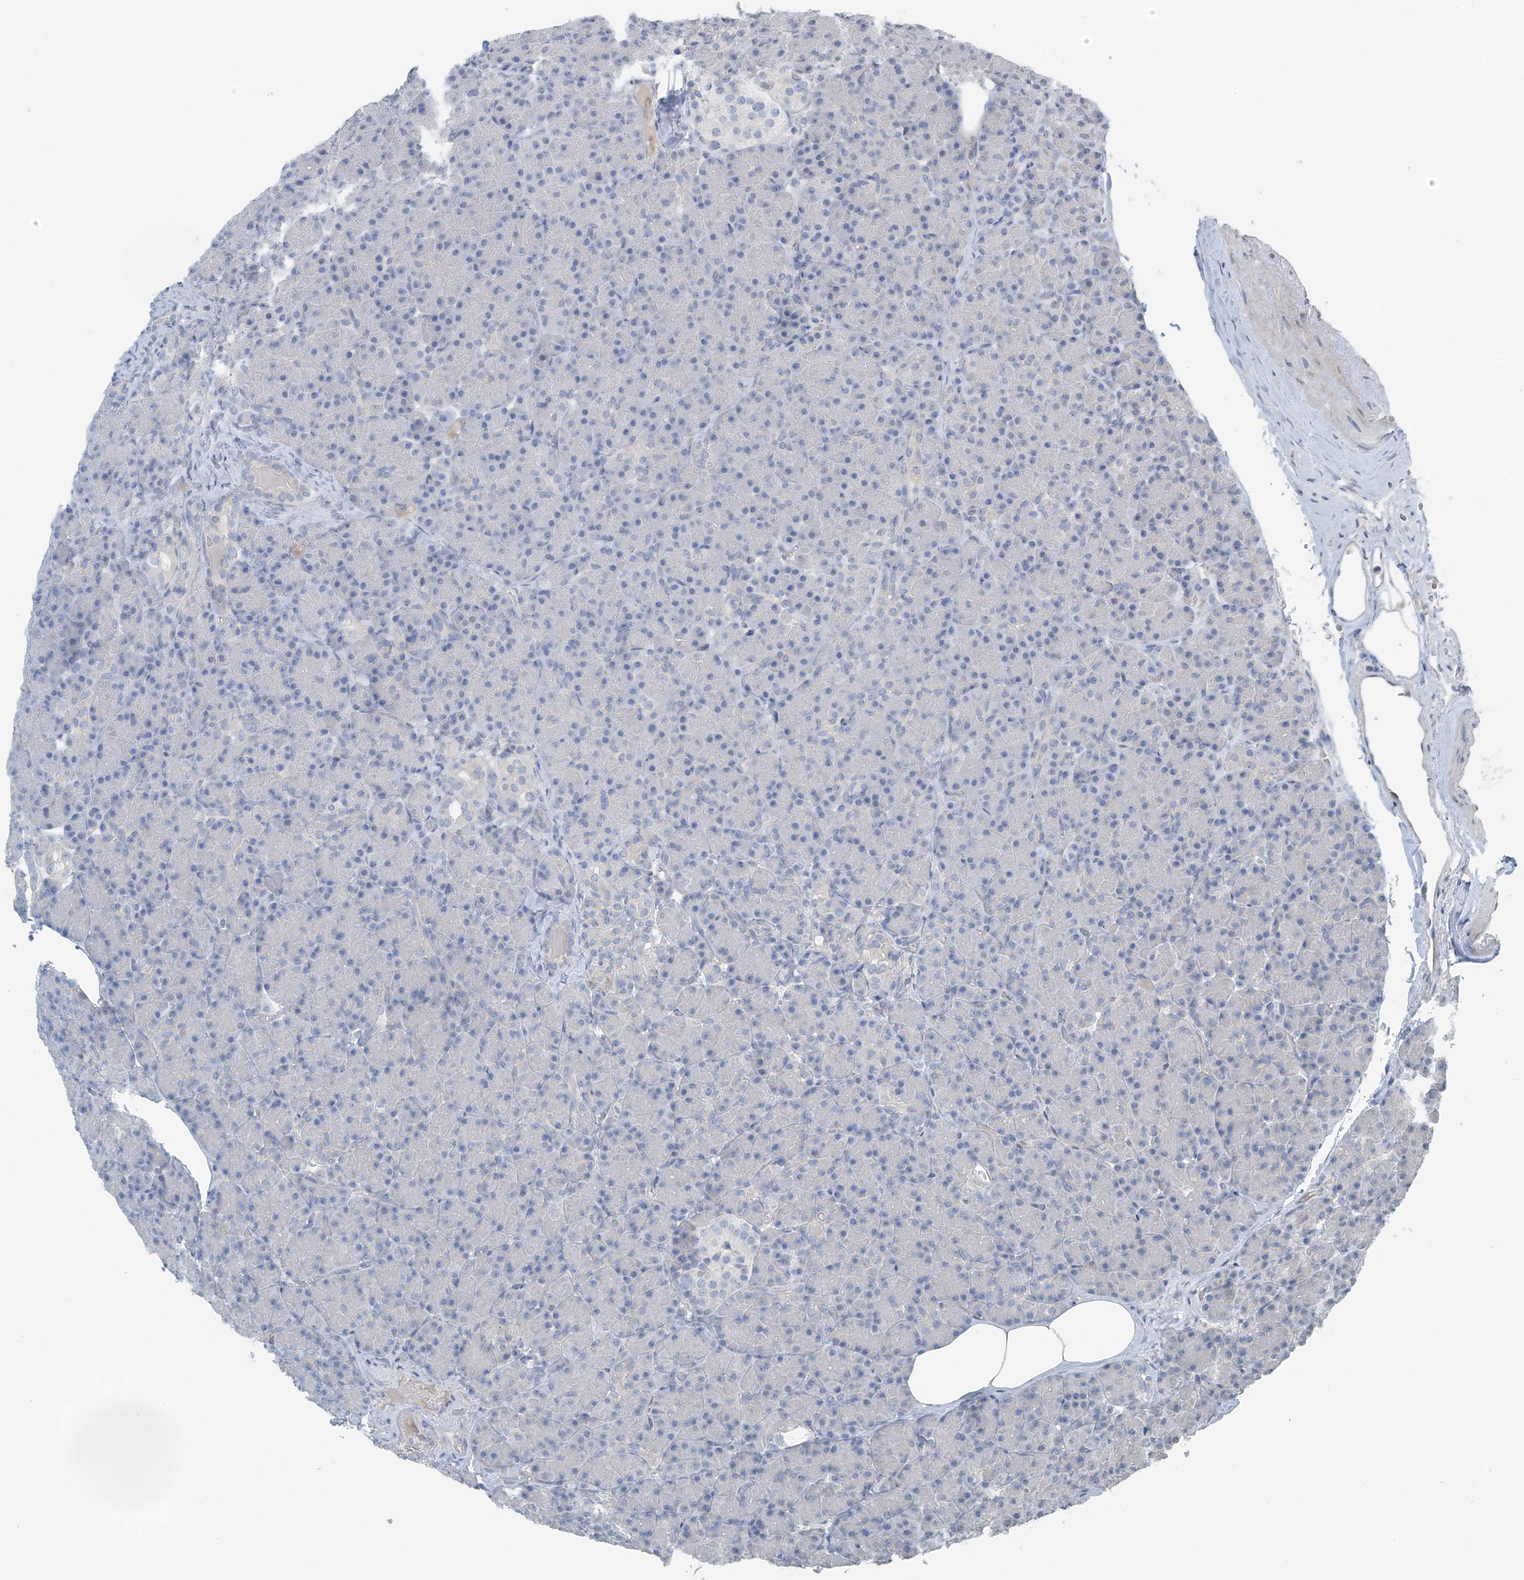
{"staining": {"intensity": "negative", "quantity": "none", "location": "none"}, "tissue": "pancreas", "cell_type": "Exocrine glandular cells", "image_type": "normal", "snomed": [{"axis": "morphology", "description": "Normal tissue, NOS"}, {"axis": "topography", "description": "Pancreas"}], "caption": "Immunohistochemistry (IHC) of normal human pancreas reveals no positivity in exocrine glandular cells. The staining was performed using DAB to visualize the protein expression in brown, while the nuclei were stained in blue with hematoxylin (Magnification: 20x).", "gene": "HOXA11", "patient": {"sex": "female", "age": 43}}